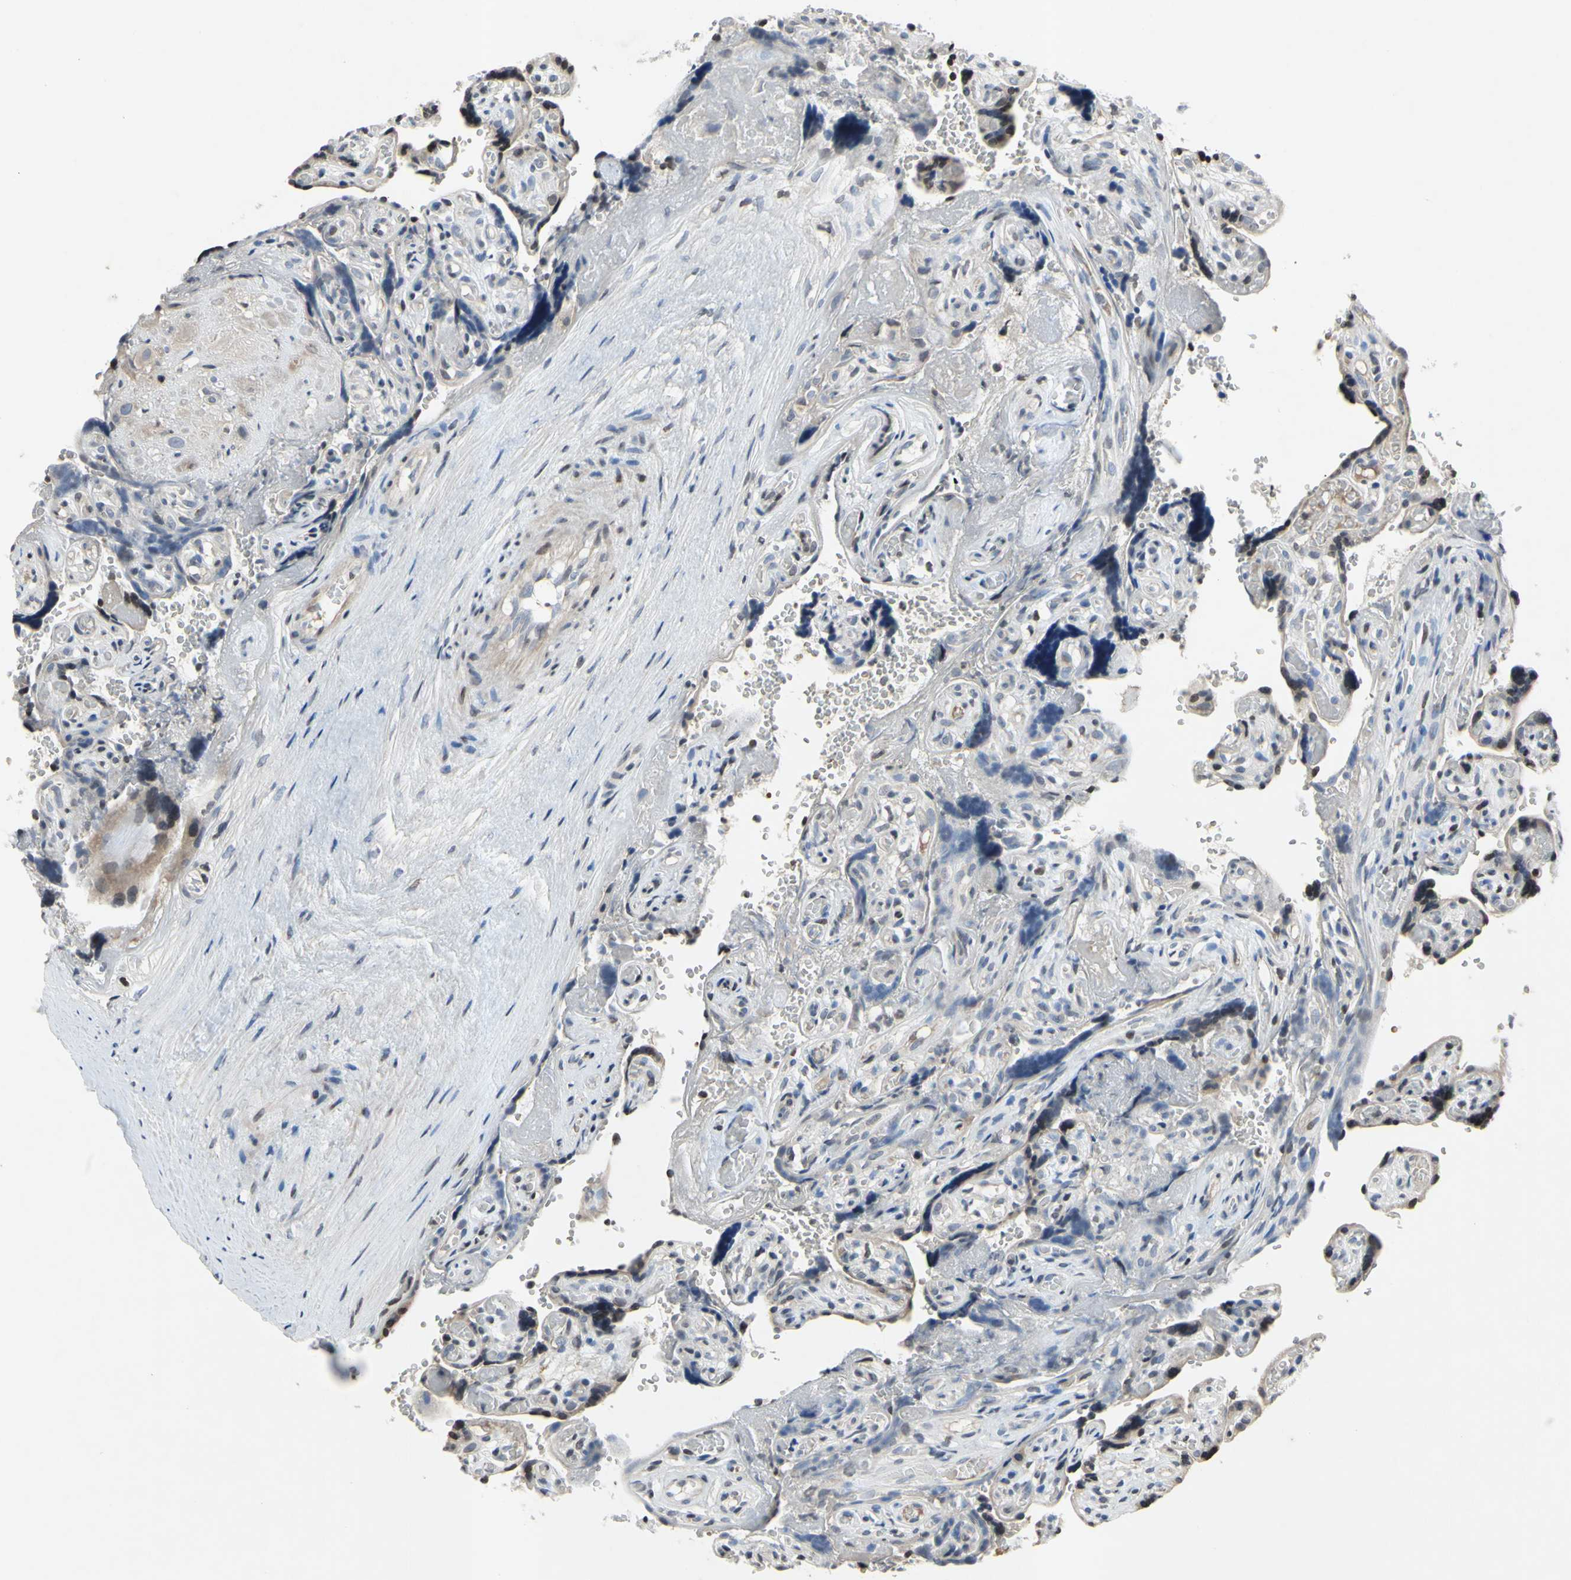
{"staining": {"intensity": "weak", "quantity": "25%-75%", "location": "cytoplasmic/membranous"}, "tissue": "placenta", "cell_type": "Trophoblastic cells", "image_type": "normal", "snomed": [{"axis": "morphology", "description": "Normal tissue, NOS"}, {"axis": "topography", "description": "Placenta"}], "caption": "The histopathology image displays staining of unremarkable placenta, revealing weak cytoplasmic/membranous protein staining (brown color) within trophoblastic cells. (Brightfield microscopy of DAB IHC at high magnification).", "gene": "ARG1", "patient": {"sex": "female", "age": 30}}